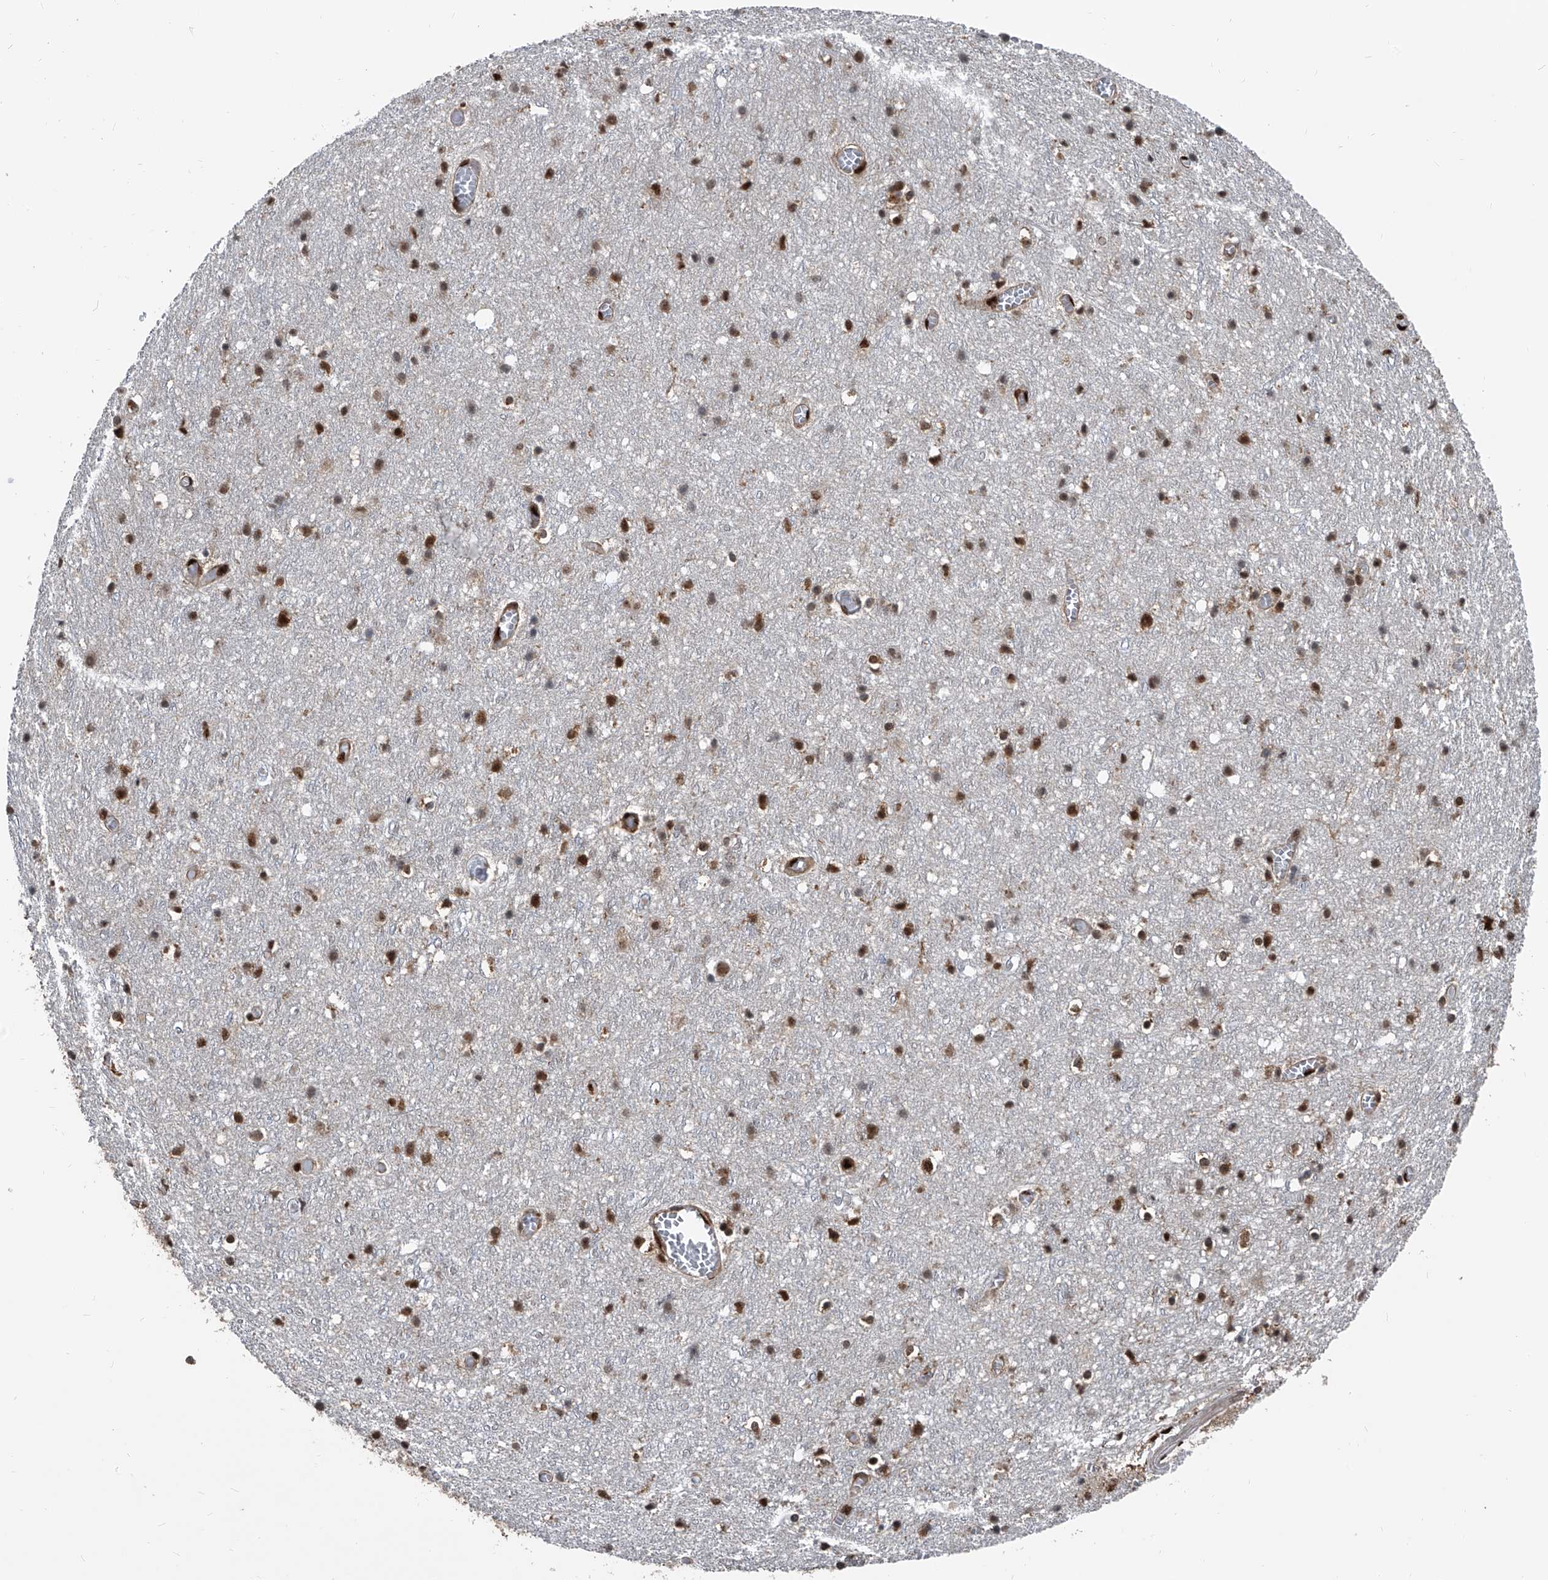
{"staining": {"intensity": "moderate", "quantity": "25%-75%", "location": "nuclear"}, "tissue": "cerebral cortex", "cell_type": "Endothelial cells", "image_type": "normal", "snomed": [{"axis": "morphology", "description": "Normal tissue, NOS"}, {"axis": "topography", "description": "Cerebral cortex"}], "caption": "Moderate nuclear staining for a protein is appreciated in approximately 25%-75% of endothelial cells of normal cerebral cortex using IHC.", "gene": "FKBP5", "patient": {"sex": "female", "age": 64}}